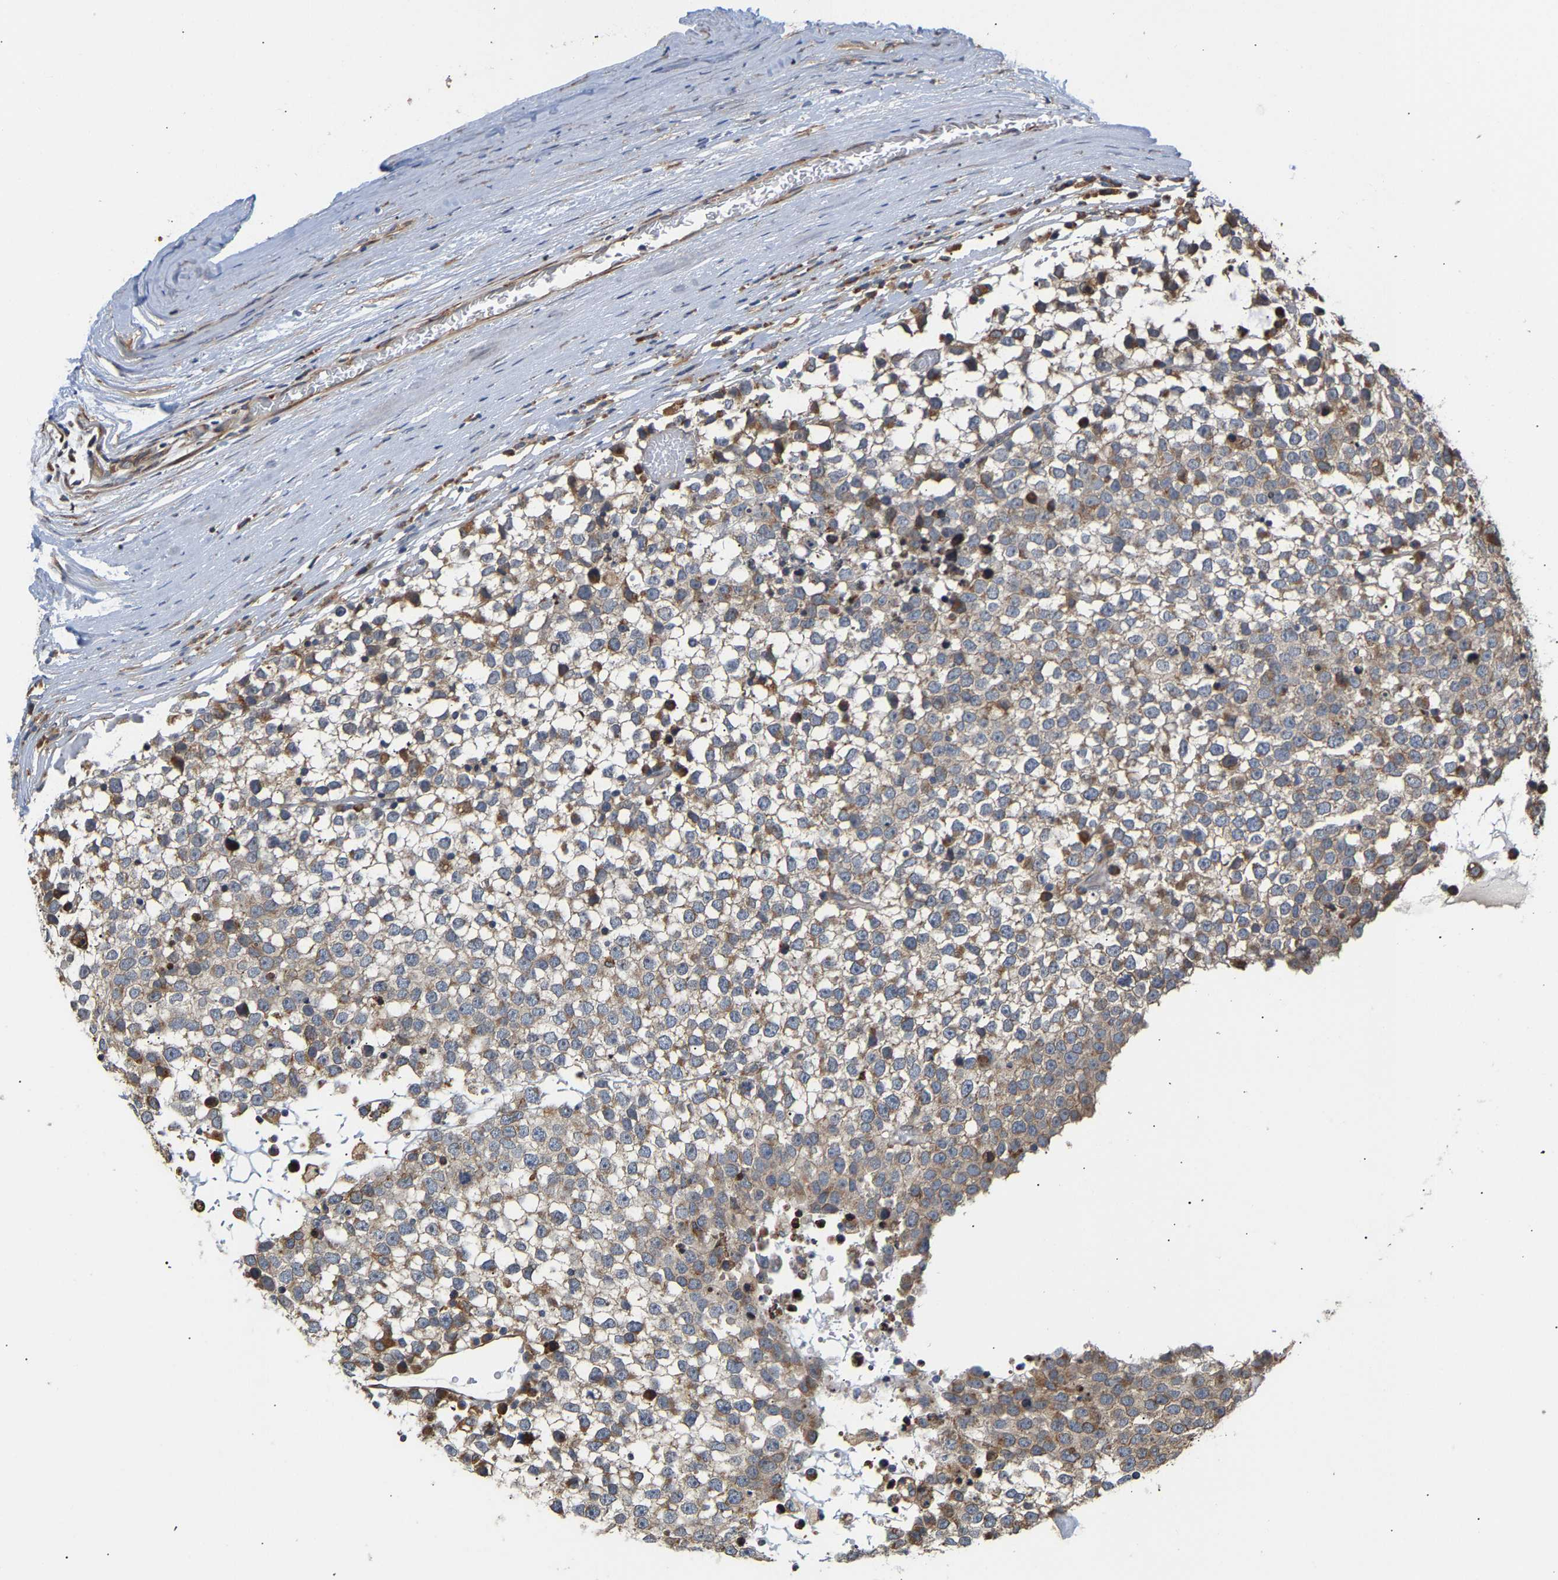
{"staining": {"intensity": "moderate", "quantity": "<25%", "location": "cytoplasmic/membranous"}, "tissue": "testis cancer", "cell_type": "Tumor cells", "image_type": "cancer", "snomed": [{"axis": "morphology", "description": "Seminoma, NOS"}, {"axis": "topography", "description": "Testis"}], "caption": "Testis cancer (seminoma) stained with DAB immunohistochemistry (IHC) shows low levels of moderate cytoplasmic/membranous staining in approximately <25% of tumor cells. (Brightfield microscopy of DAB IHC at high magnification).", "gene": "ARAP1", "patient": {"sex": "male", "age": 65}}